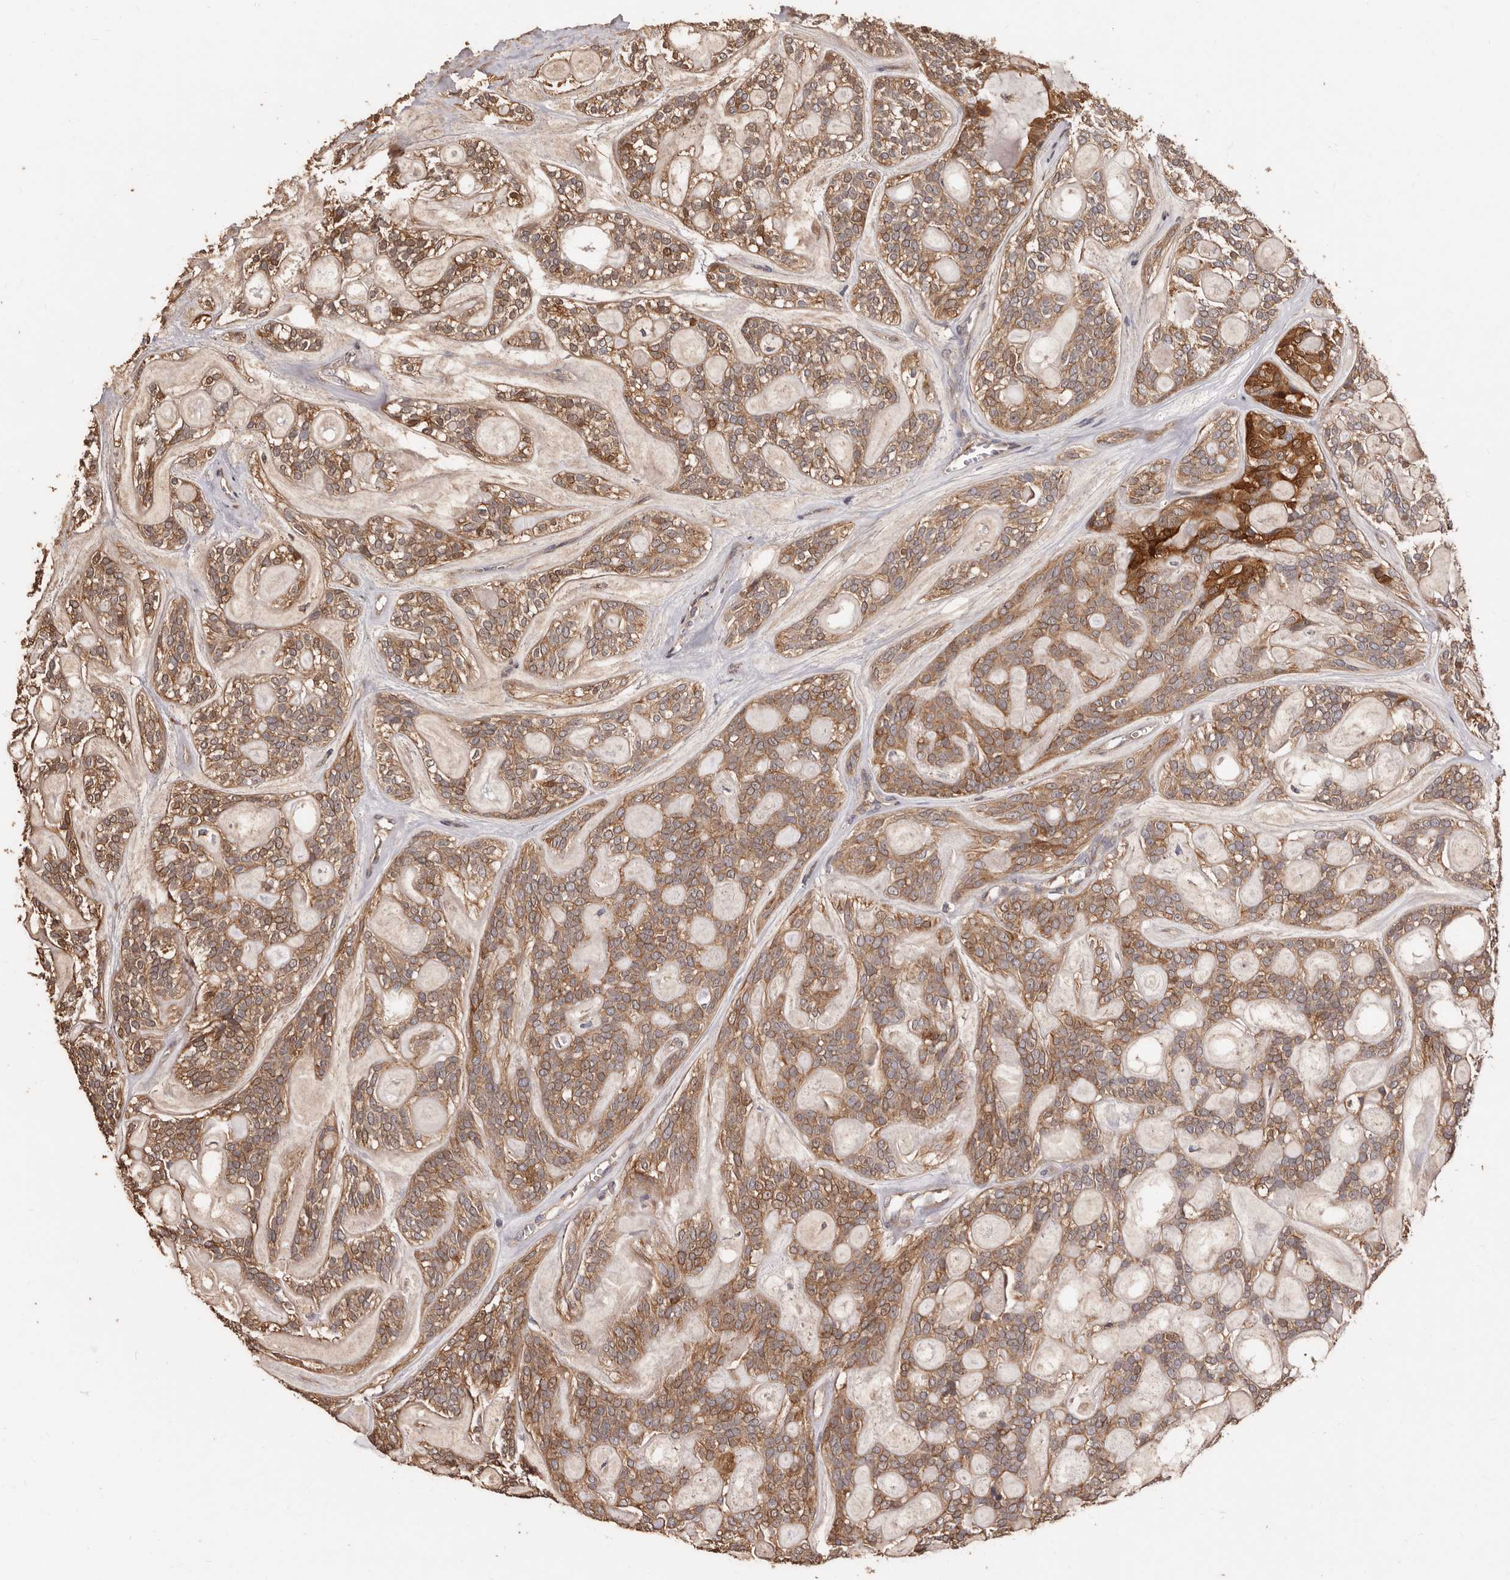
{"staining": {"intensity": "moderate", "quantity": ">75%", "location": "cytoplasmic/membranous"}, "tissue": "head and neck cancer", "cell_type": "Tumor cells", "image_type": "cancer", "snomed": [{"axis": "morphology", "description": "Adenocarcinoma, NOS"}, {"axis": "topography", "description": "Head-Neck"}], "caption": "DAB (3,3'-diaminobenzidine) immunohistochemical staining of head and neck cancer (adenocarcinoma) displays moderate cytoplasmic/membranous protein positivity in approximately >75% of tumor cells. The staining is performed using DAB (3,3'-diaminobenzidine) brown chromogen to label protein expression. The nuclei are counter-stained blue using hematoxylin.", "gene": "COQ8B", "patient": {"sex": "male", "age": 66}}